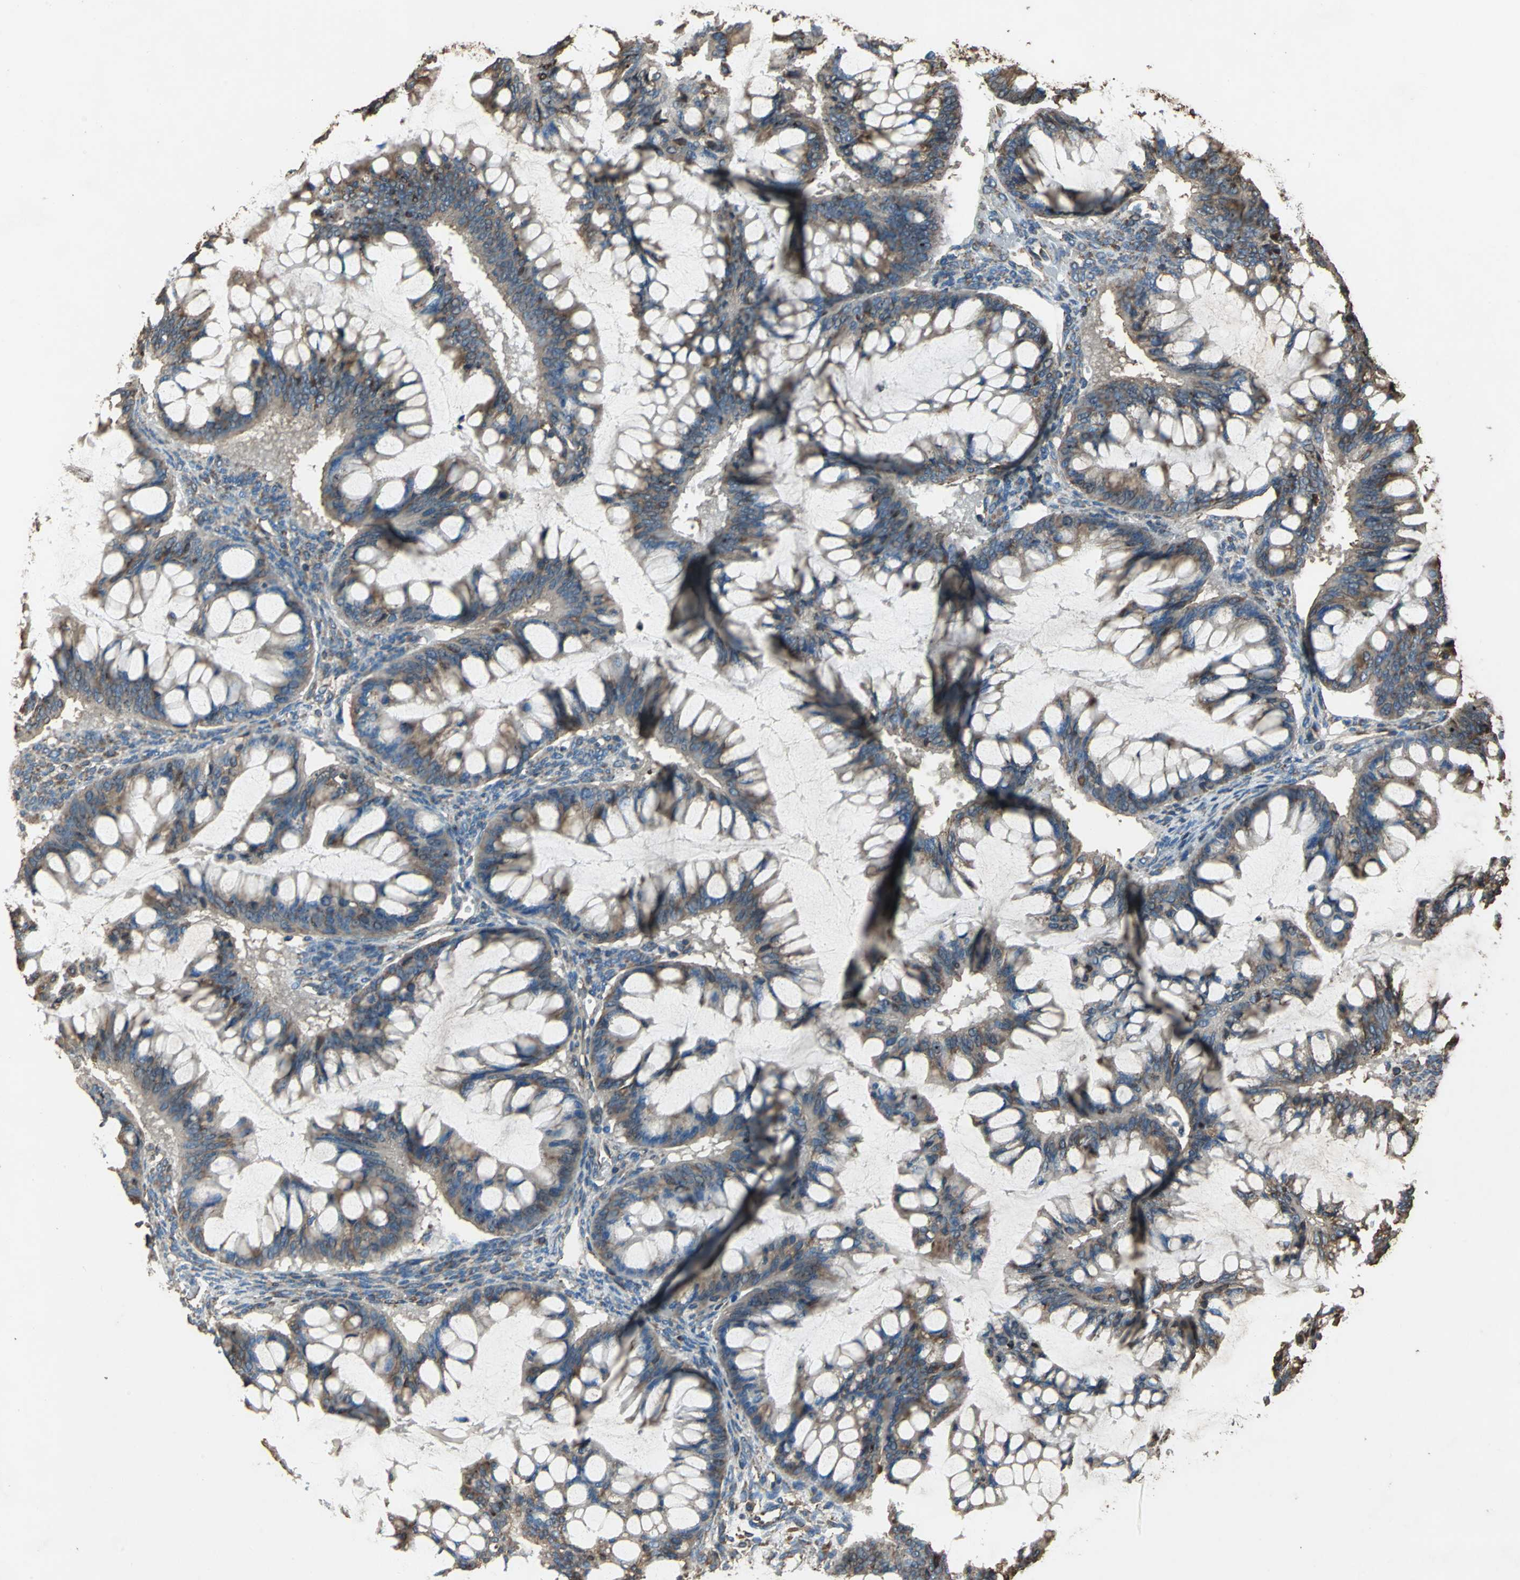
{"staining": {"intensity": "strong", "quantity": ">75%", "location": "cytoplasmic/membranous"}, "tissue": "ovarian cancer", "cell_type": "Tumor cells", "image_type": "cancer", "snomed": [{"axis": "morphology", "description": "Cystadenocarcinoma, mucinous, NOS"}, {"axis": "topography", "description": "Ovary"}], "caption": "Immunohistochemistry staining of ovarian cancer (mucinous cystadenocarcinoma), which displays high levels of strong cytoplasmic/membranous expression in approximately >75% of tumor cells indicating strong cytoplasmic/membranous protein staining. The staining was performed using DAB (brown) for protein detection and nuclei were counterstained in hematoxylin (blue).", "gene": "GPANK1", "patient": {"sex": "female", "age": 73}}